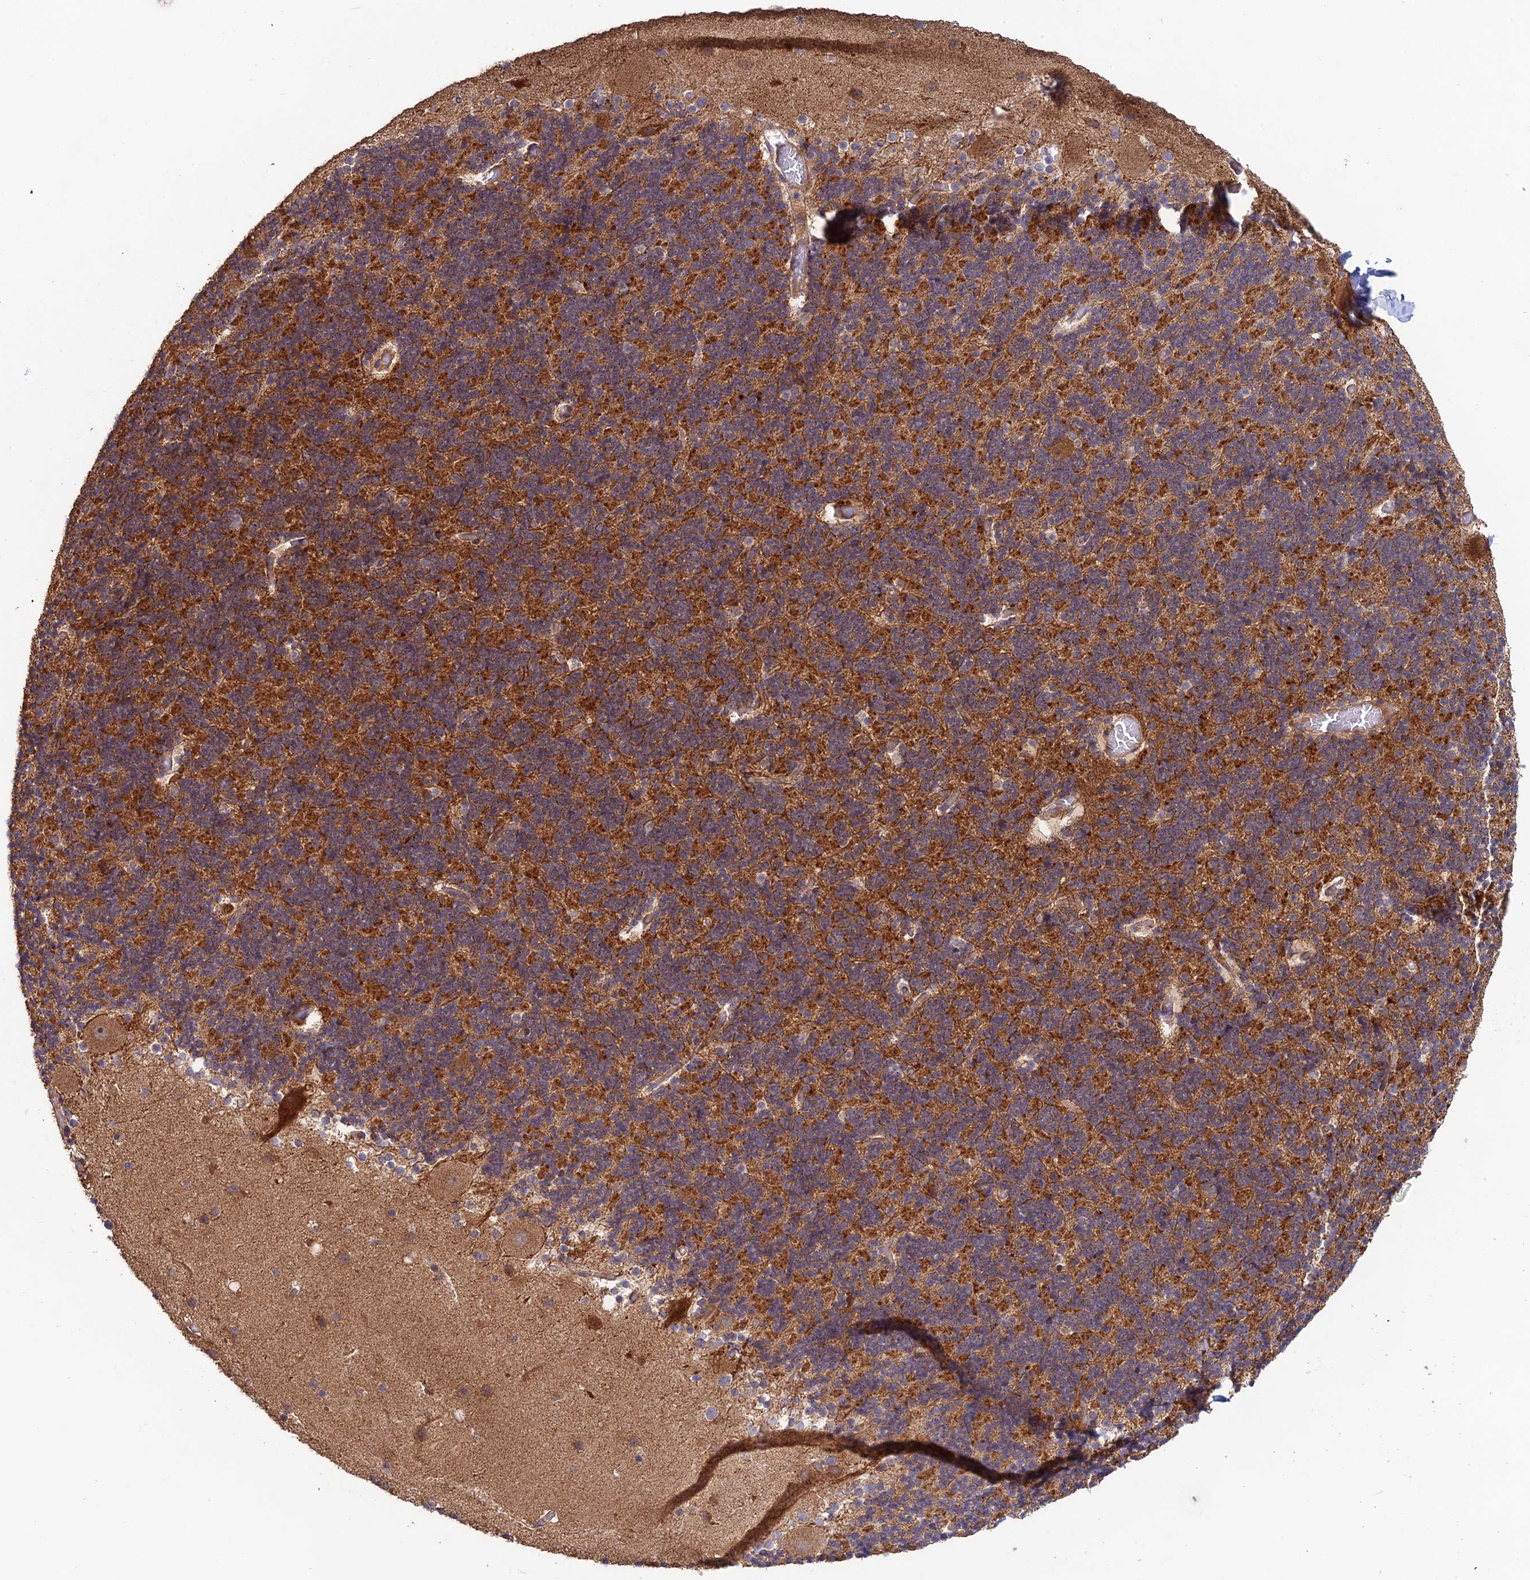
{"staining": {"intensity": "strong", "quantity": "25%-75%", "location": "cytoplasmic/membranous"}, "tissue": "cerebellum", "cell_type": "Cells in granular layer", "image_type": "normal", "snomed": [{"axis": "morphology", "description": "Normal tissue, NOS"}, {"axis": "topography", "description": "Cerebellum"}], "caption": "This photomicrograph shows immunohistochemistry staining of benign human cerebellum, with high strong cytoplasmic/membranous expression in about 25%-75% of cells in granular layer.", "gene": "SHISA5", "patient": {"sex": "male", "age": 57}}